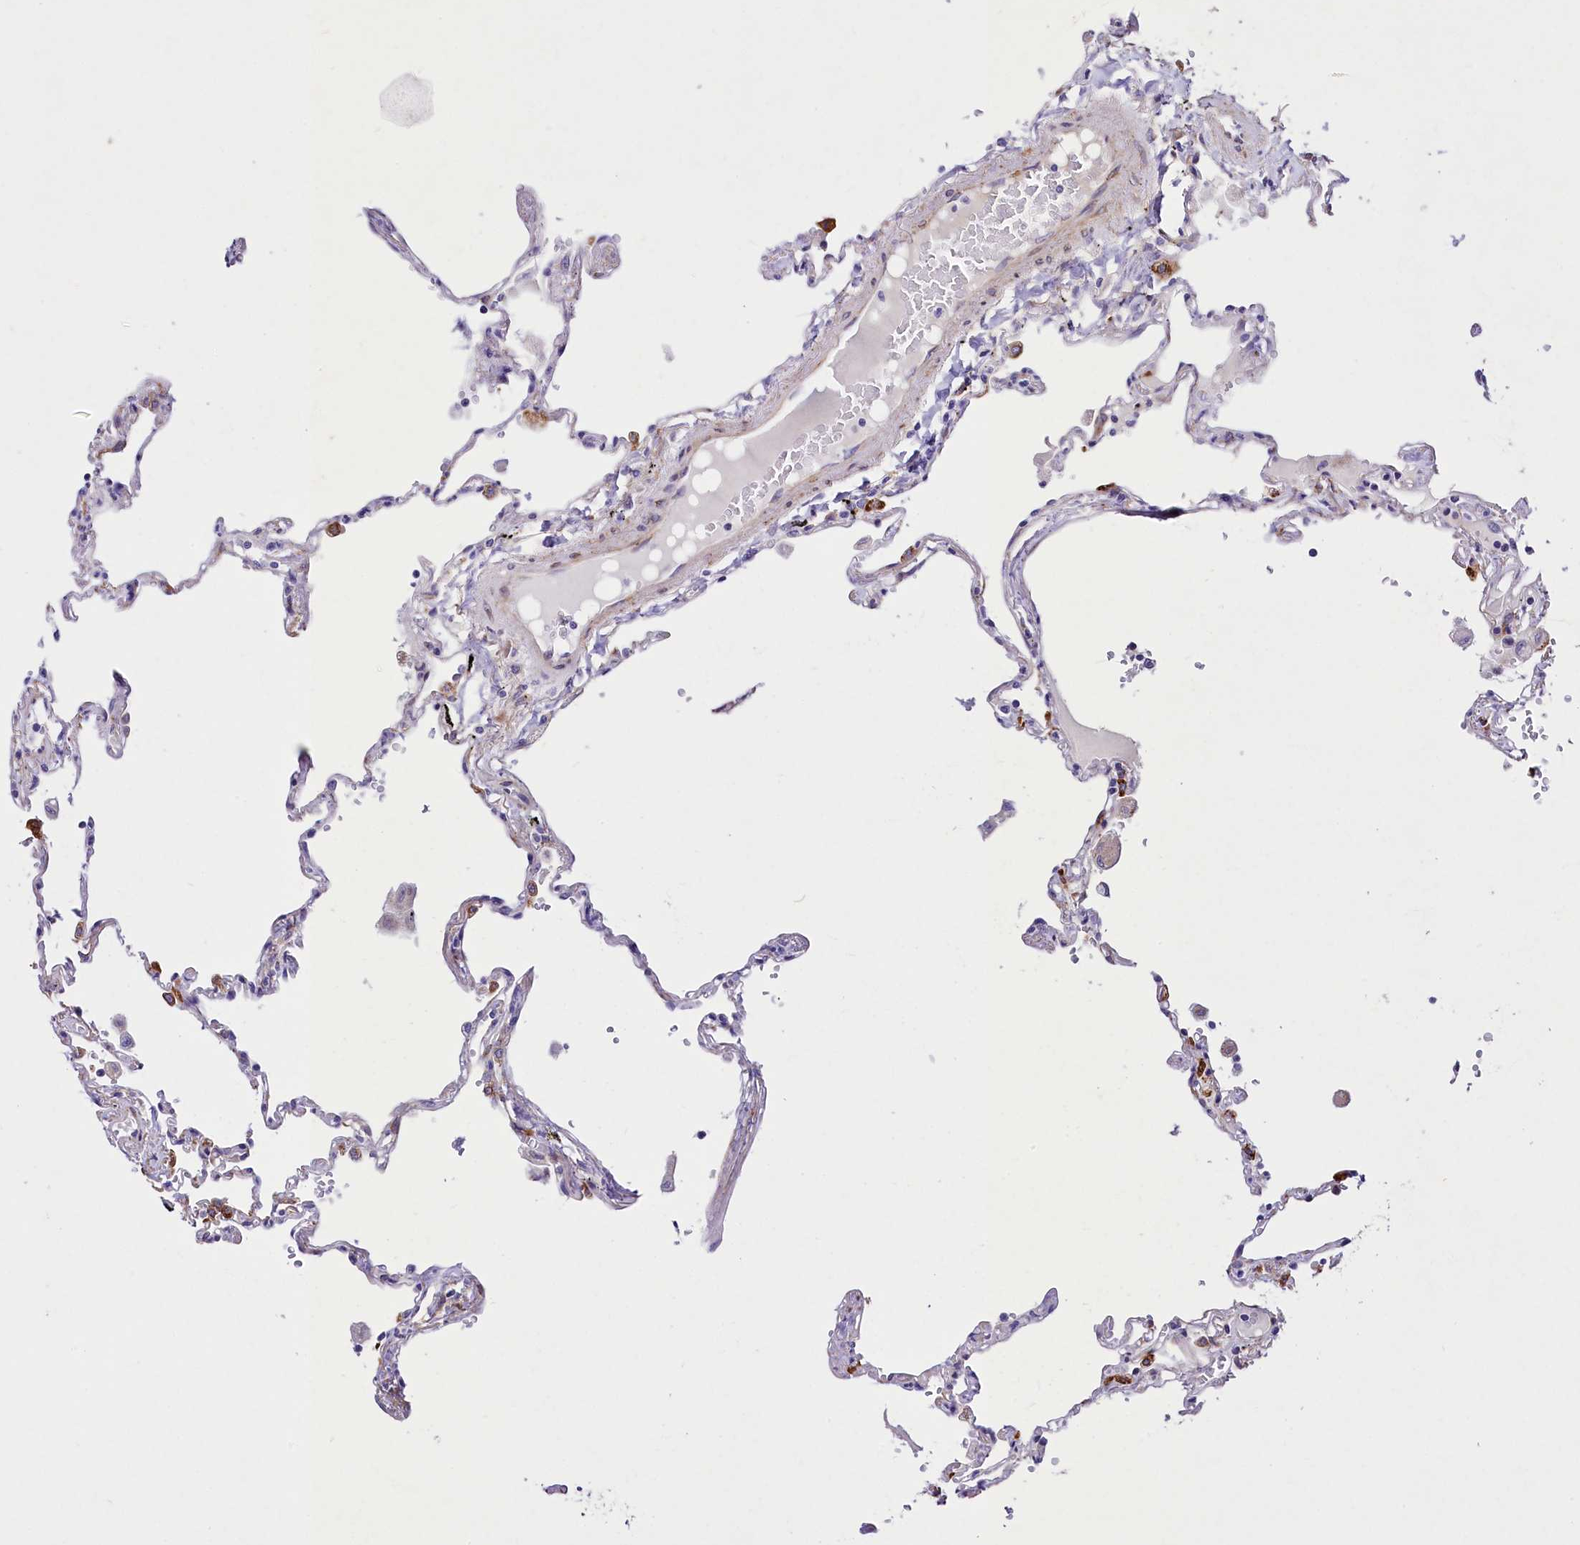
{"staining": {"intensity": "strong", "quantity": "<25%", "location": "cytoplasmic/membranous"}, "tissue": "lung", "cell_type": "Alveolar cells", "image_type": "normal", "snomed": [{"axis": "morphology", "description": "Normal tissue, NOS"}, {"axis": "topography", "description": "Lung"}], "caption": "Immunohistochemical staining of benign lung displays medium levels of strong cytoplasmic/membranous staining in about <25% of alveolar cells. (DAB IHC with brightfield microscopy, high magnification).", "gene": "ITGA1", "patient": {"sex": "female", "age": 67}}